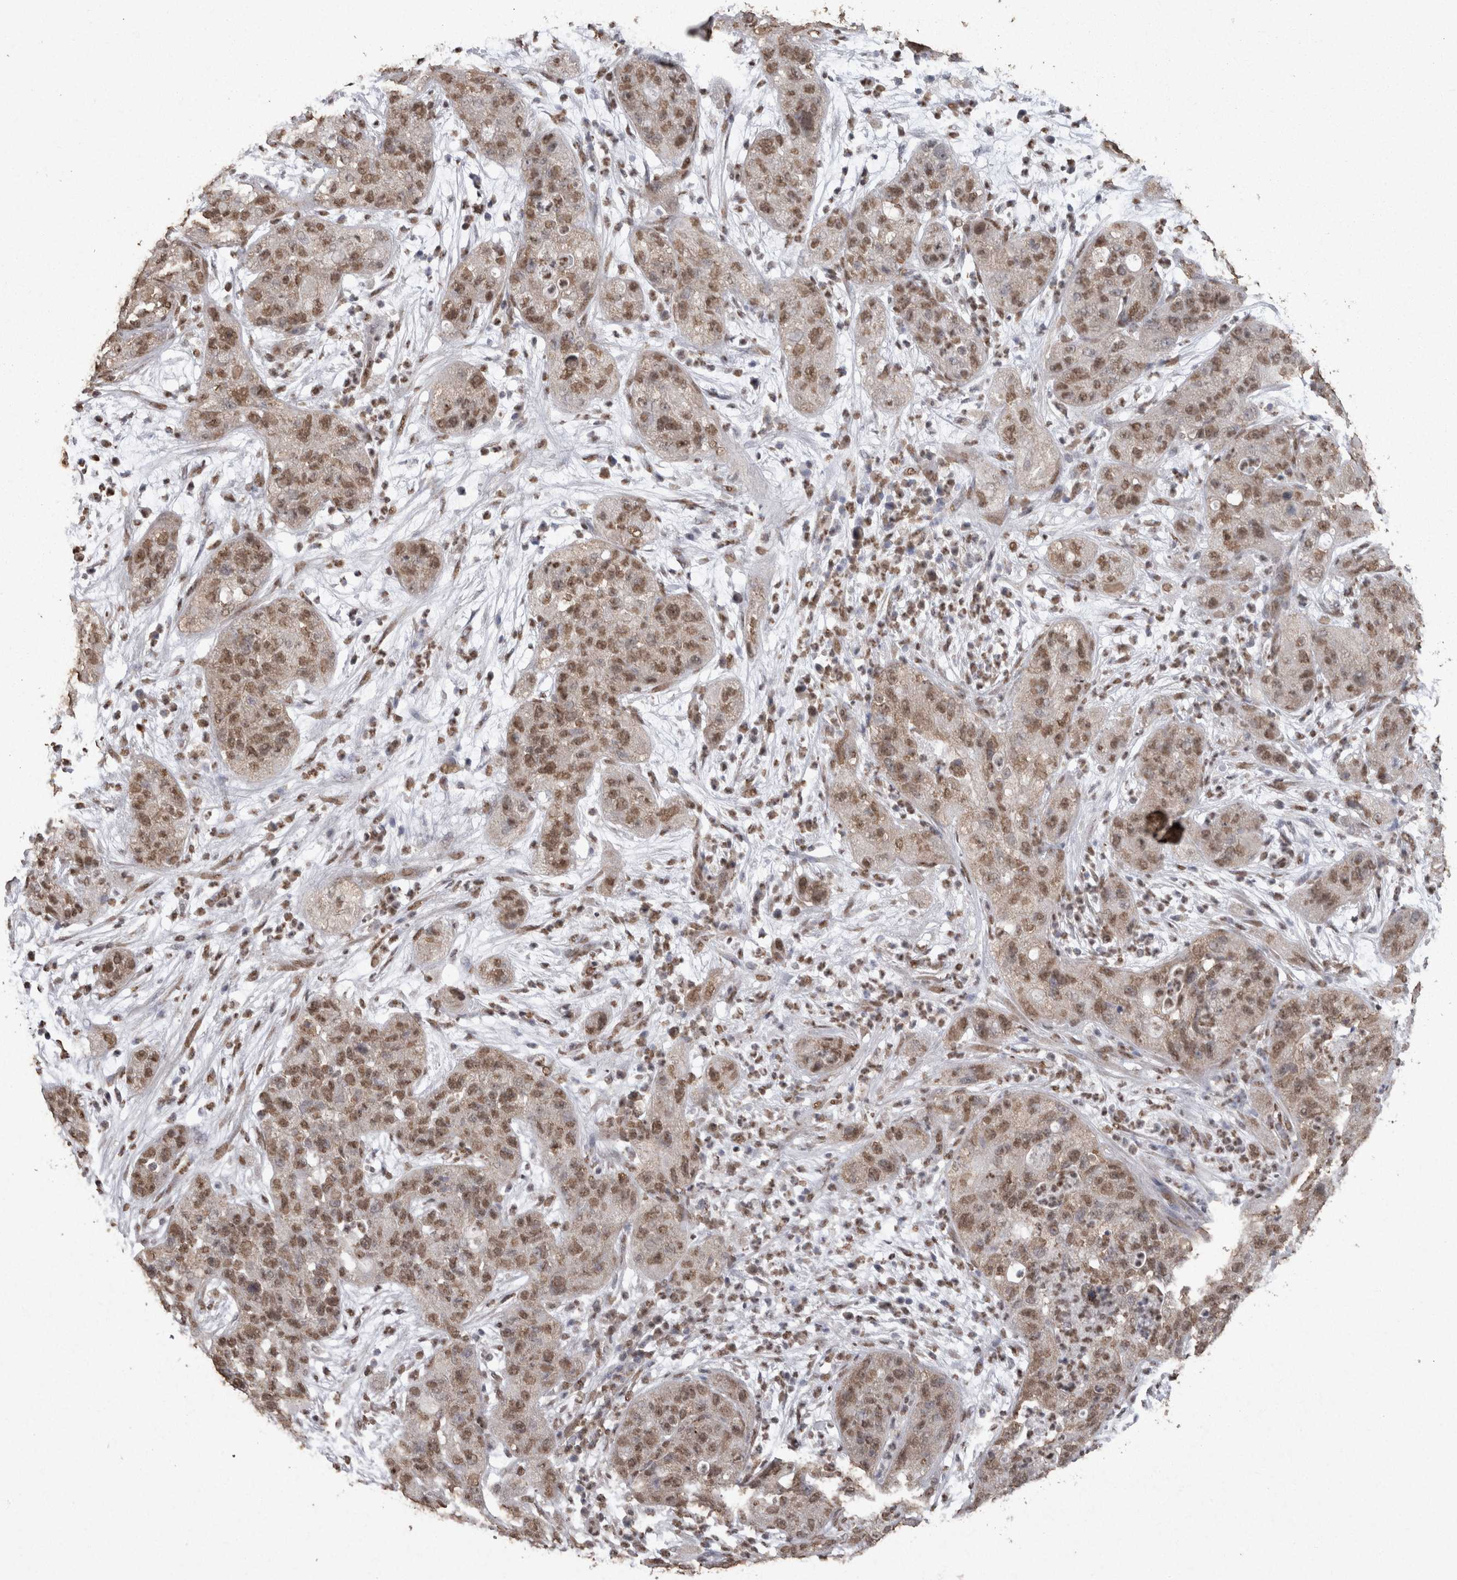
{"staining": {"intensity": "moderate", "quantity": ">75%", "location": "nuclear"}, "tissue": "pancreatic cancer", "cell_type": "Tumor cells", "image_type": "cancer", "snomed": [{"axis": "morphology", "description": "Adenocarcinoma, NOS"}, {"axis": "topography", "description": "Pancreas"}], "caption": "The immunohistochemical stain highlights moderate nuclear staining in tumor cells of adenocarcinoma (pancreatic) tissue. (IHC, brightfield microscopy, high magnification).", "gene": "SMAD7", "patient": {"sex": "female", "age": 78}}